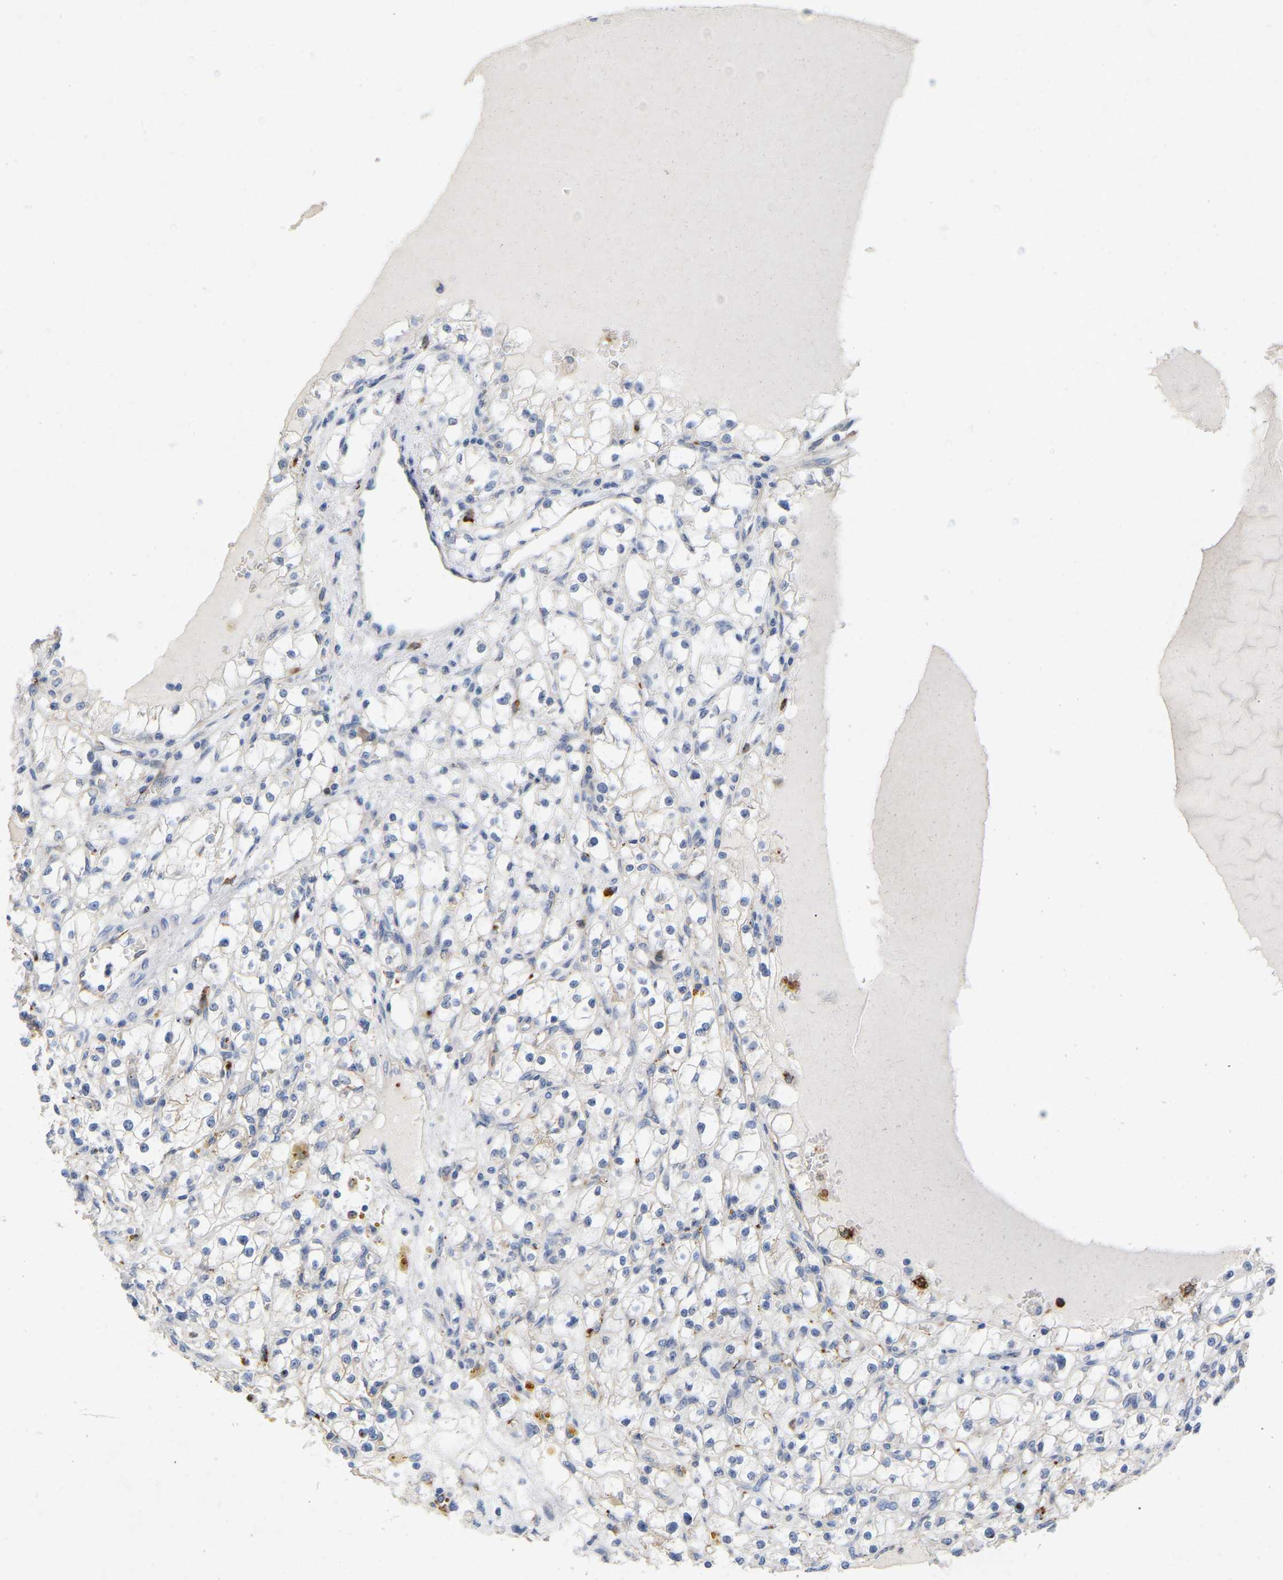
{"staining": {"intensity": "negative", "quantity": "none", "location": "none"}, "tissue": "renal cancer", "cell_type": "Tumor cells", "image_type": "cancer", "snomed": [{"axis": "morphology", "description": "Adenocarcinoma, NOS"}, {"axis": "topography", "description": "Kidney"}], "caption": "Immunohistochemical staining of human renal cancer (adenocarcinoma) reveals no significant staining in tumor cells.", "gene": "RHEB", "patient": {"sex": "male", "age": 56}}